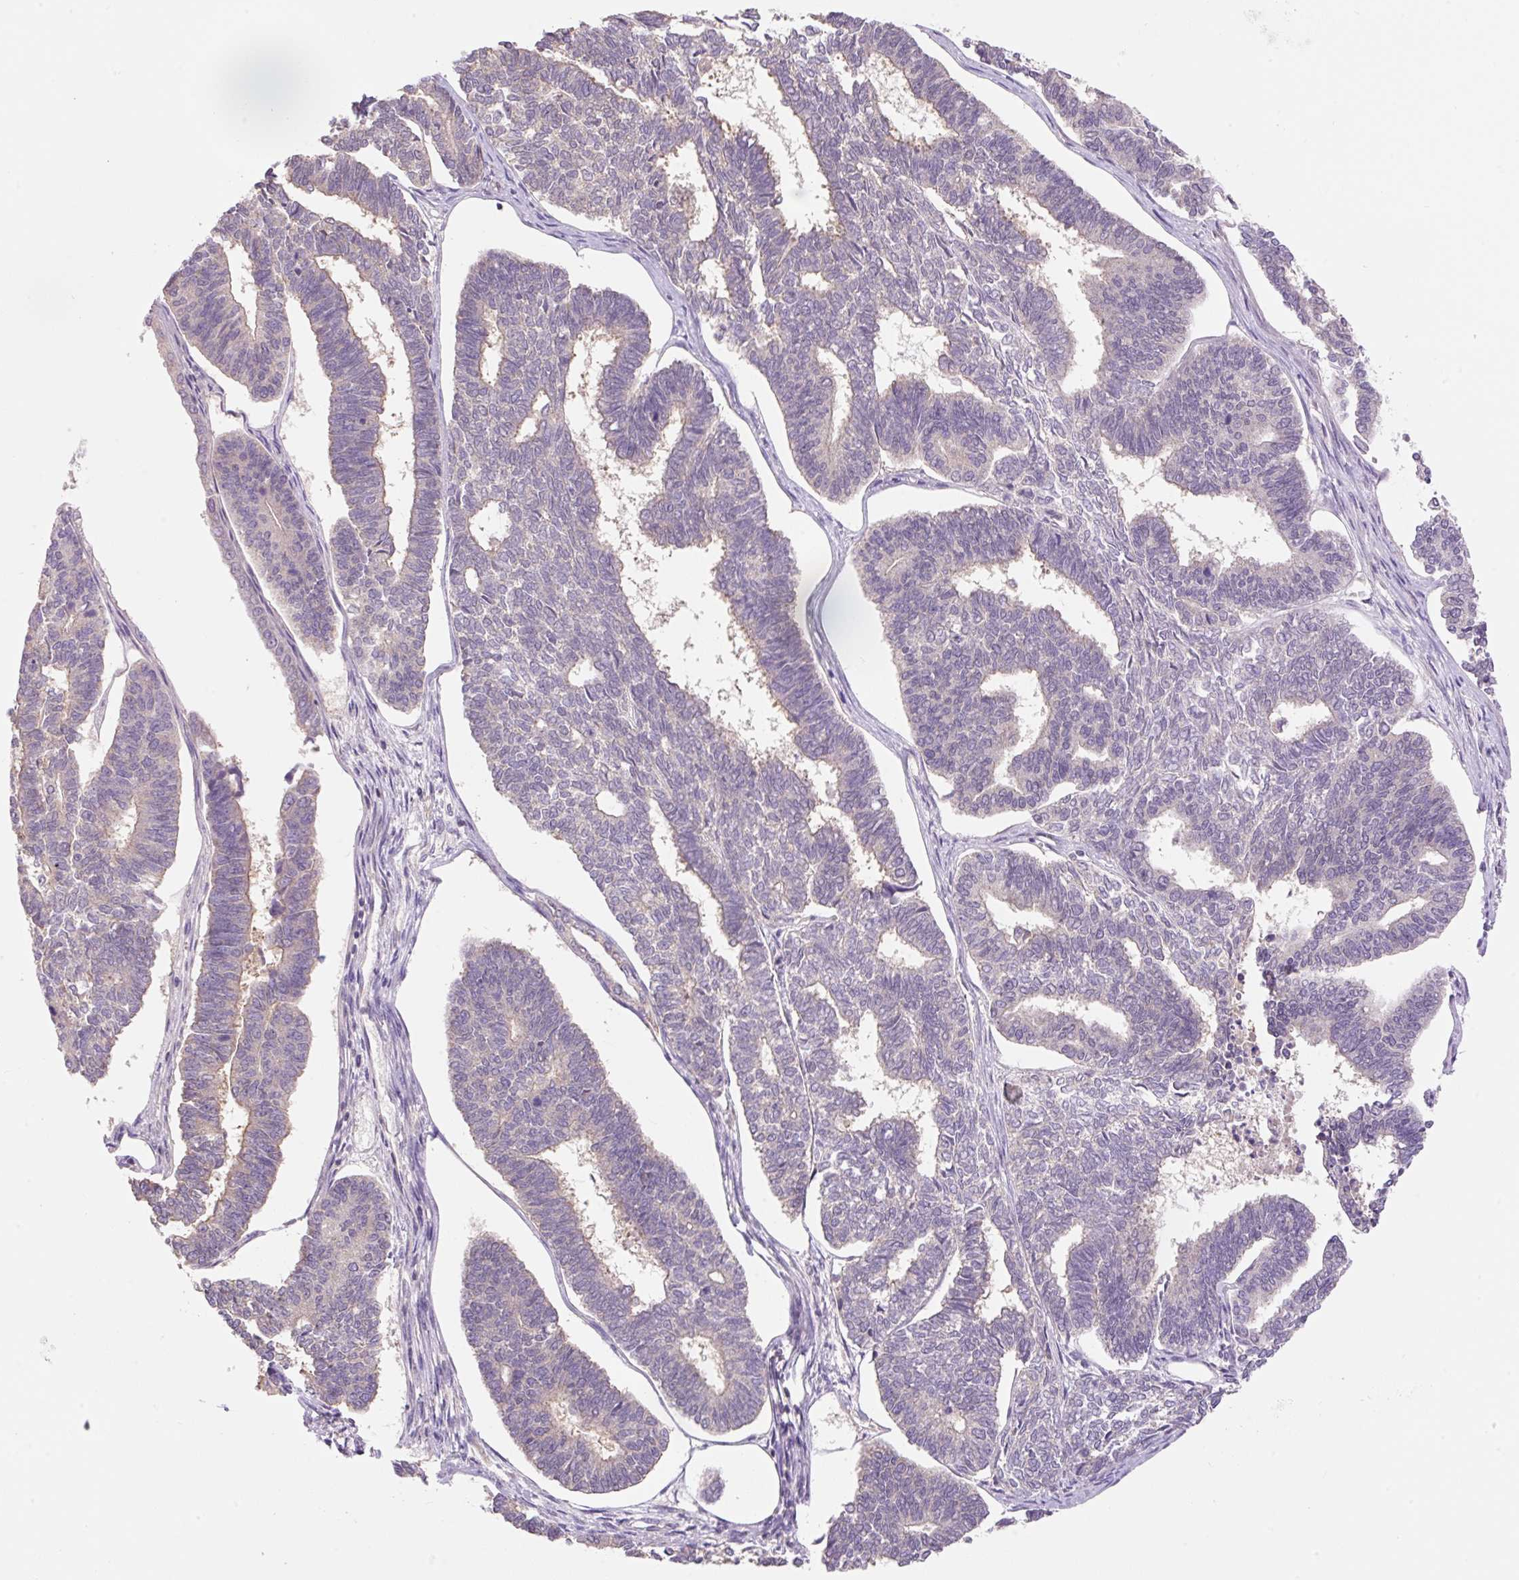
{"staining": {"intensity": "negative", "quantity": "none", "location": "none"}, "tissue": "endometrial cancer", "cell_type": "Tumor cells", "image_type": "cancer", "snomed": [{"axis": "morphology", "description": "Adenocarcinoma, NOS"}, {"axis": "topography", "description": "Endometrium"}], "caption": "Protein analysis of adenocarcinoma (endometrial) reveals no significant positivity in tumor cells. Brightfield microscopy of immunohistochemistry stained with DAB (3,3'-diaminobenzidine) (brown) and hematoxylin (blue), captured at high magnification.", "gene": "COX8A", "patient": {"sex": "female", "age": 70}}